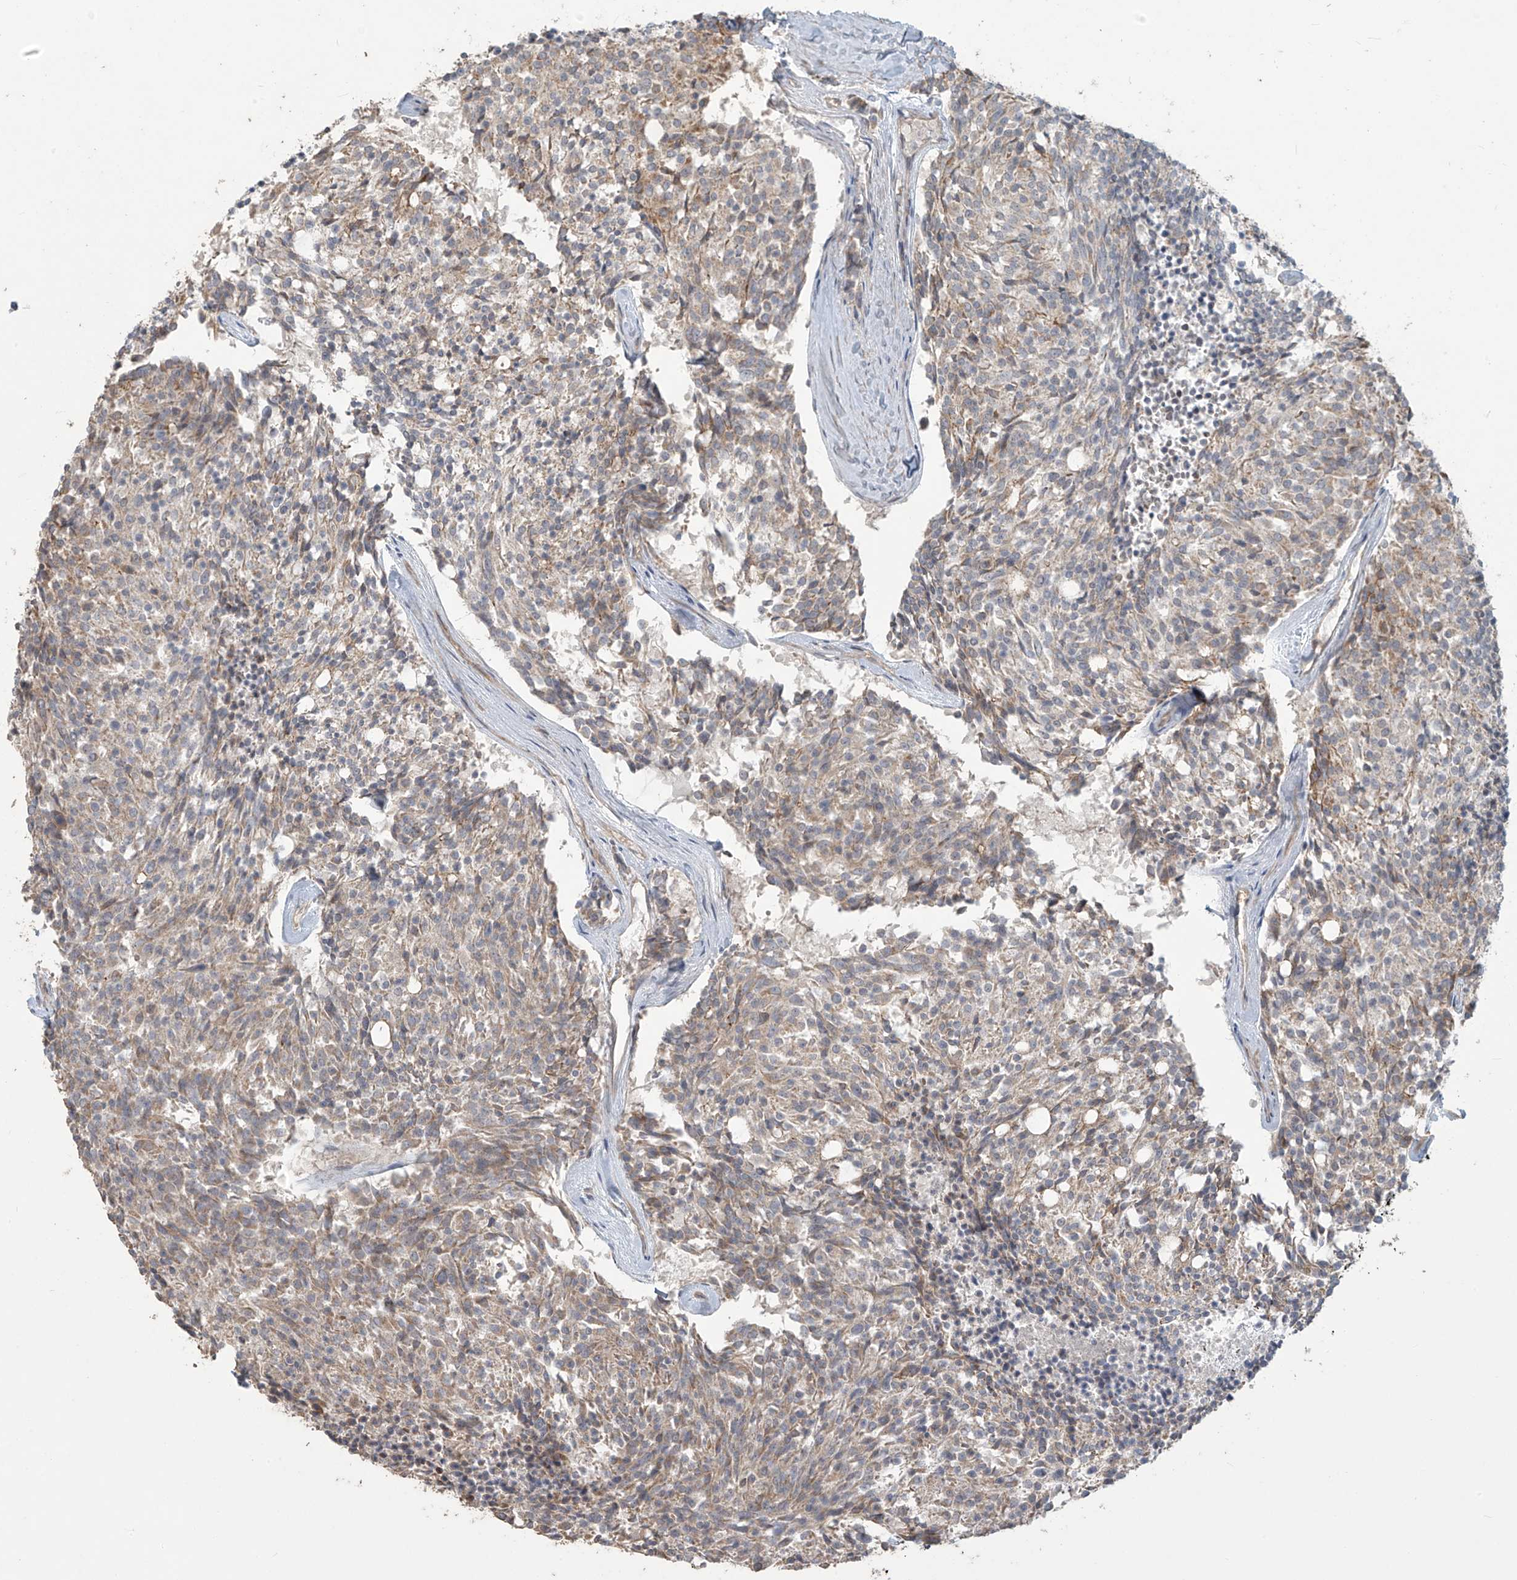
{"staining": {"intensity": "weak", "quantity": "25%-75%", "location": "cytoplasmic/membranous"}, "tissue": "carcinoid", "cell_type": "Tumor cells", "image_type": "cancer", "snomed": [{"axis": "morphology", "description": "Carcinoid, malignant, NOS"}, {"axis": "topography", "description": "Pancreas"}], "caption": "Protein expression analysis of human carcinoid reveals weak cytoplasmic/membranous expression in approximately 25%-75% of tumor cells. The staining is performed using DAB (3,3'-diaminobenzidine) brown chromogen to label protein expression. The nuclei are counter-stained blue using hematoxylin.", "gene": "MAGIX", "patient": {"sex": "female", "age": 54}}